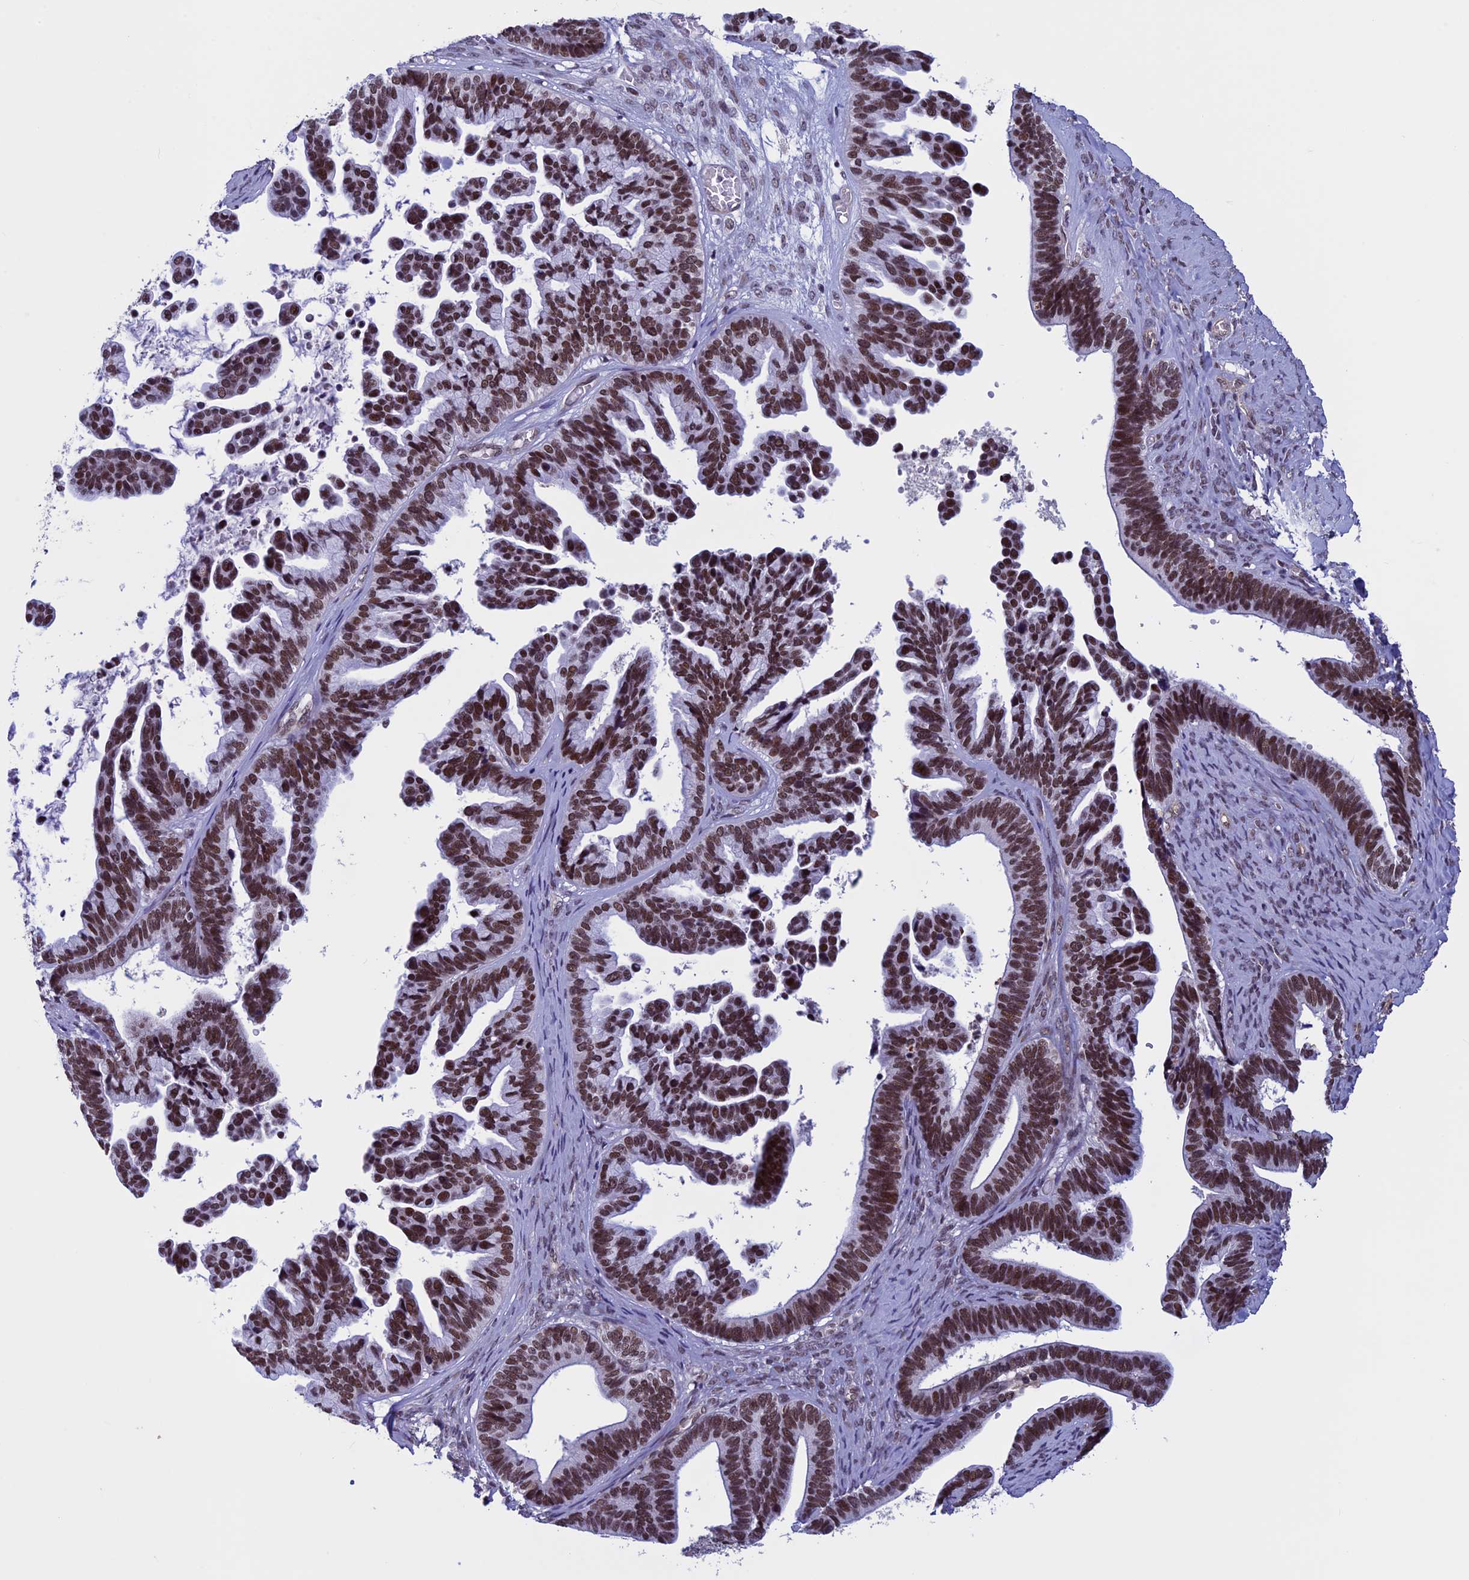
{"staining": {"intensity": "strong", "quantity": ">75%", "location": "nuclear"}, "tissue": "ovarian cancer", "cell_type": "Tumor cells", "image_type": "cancer", "snomed": [{"axis": "morphology", "description": "Cystadenocarcinoma, serous, NOS"}, {"axis": "topography", "description": "Ovary"}], "caption": "An immunohistochemistry (IHC) histopathology image of tumor tissue is shown. Protein staining in brown highlights strong nuclear positivity in ovarian serous cystadenocarcinoma within tumor cells. (Brightfield microscopy of DAB IHC at high magnification).", "gene": "NIPBL", "patient": {"sex": "female", "age": 56}}